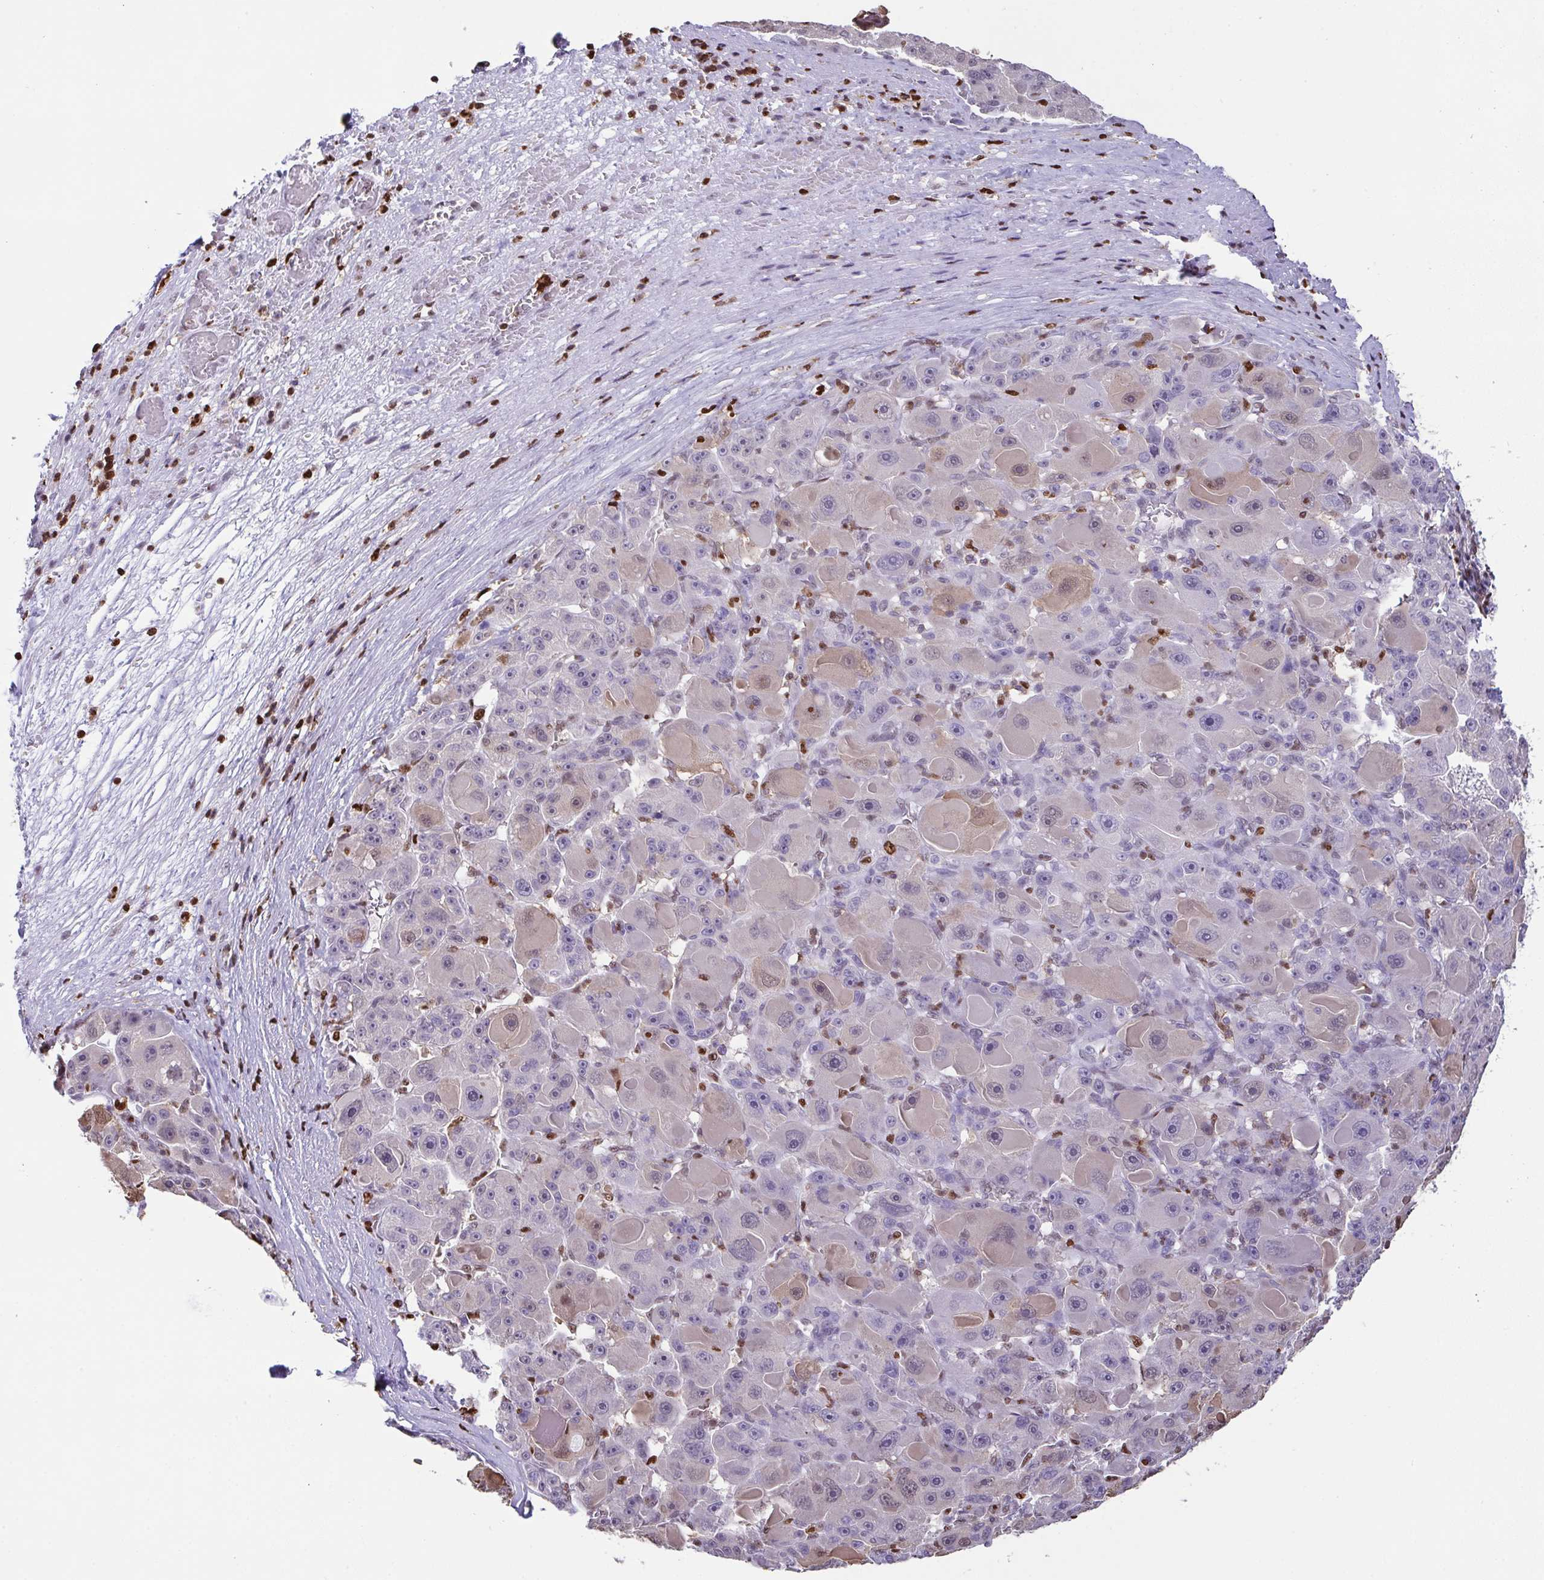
{"staining": {"intensity": "weak", "quantity": "<25%", "location": "cytoplasmic/membranous"}, "tissue": "liver cancer", "cell_type": "Tumor cells", "image_type": "cancer", "snomed": [{"axis": "morphology", "description": "Carcinoma, Hepatocellular, NOS"}, {"axis": "topography", "description": "Liver"}], "caption": "The immunohistochemistry image has no significant expression in tumor cells of liver hepatocellular carcinoma tissue.", "gene": "BTBD10", "patient": {"sex": "male", "age": 76}}